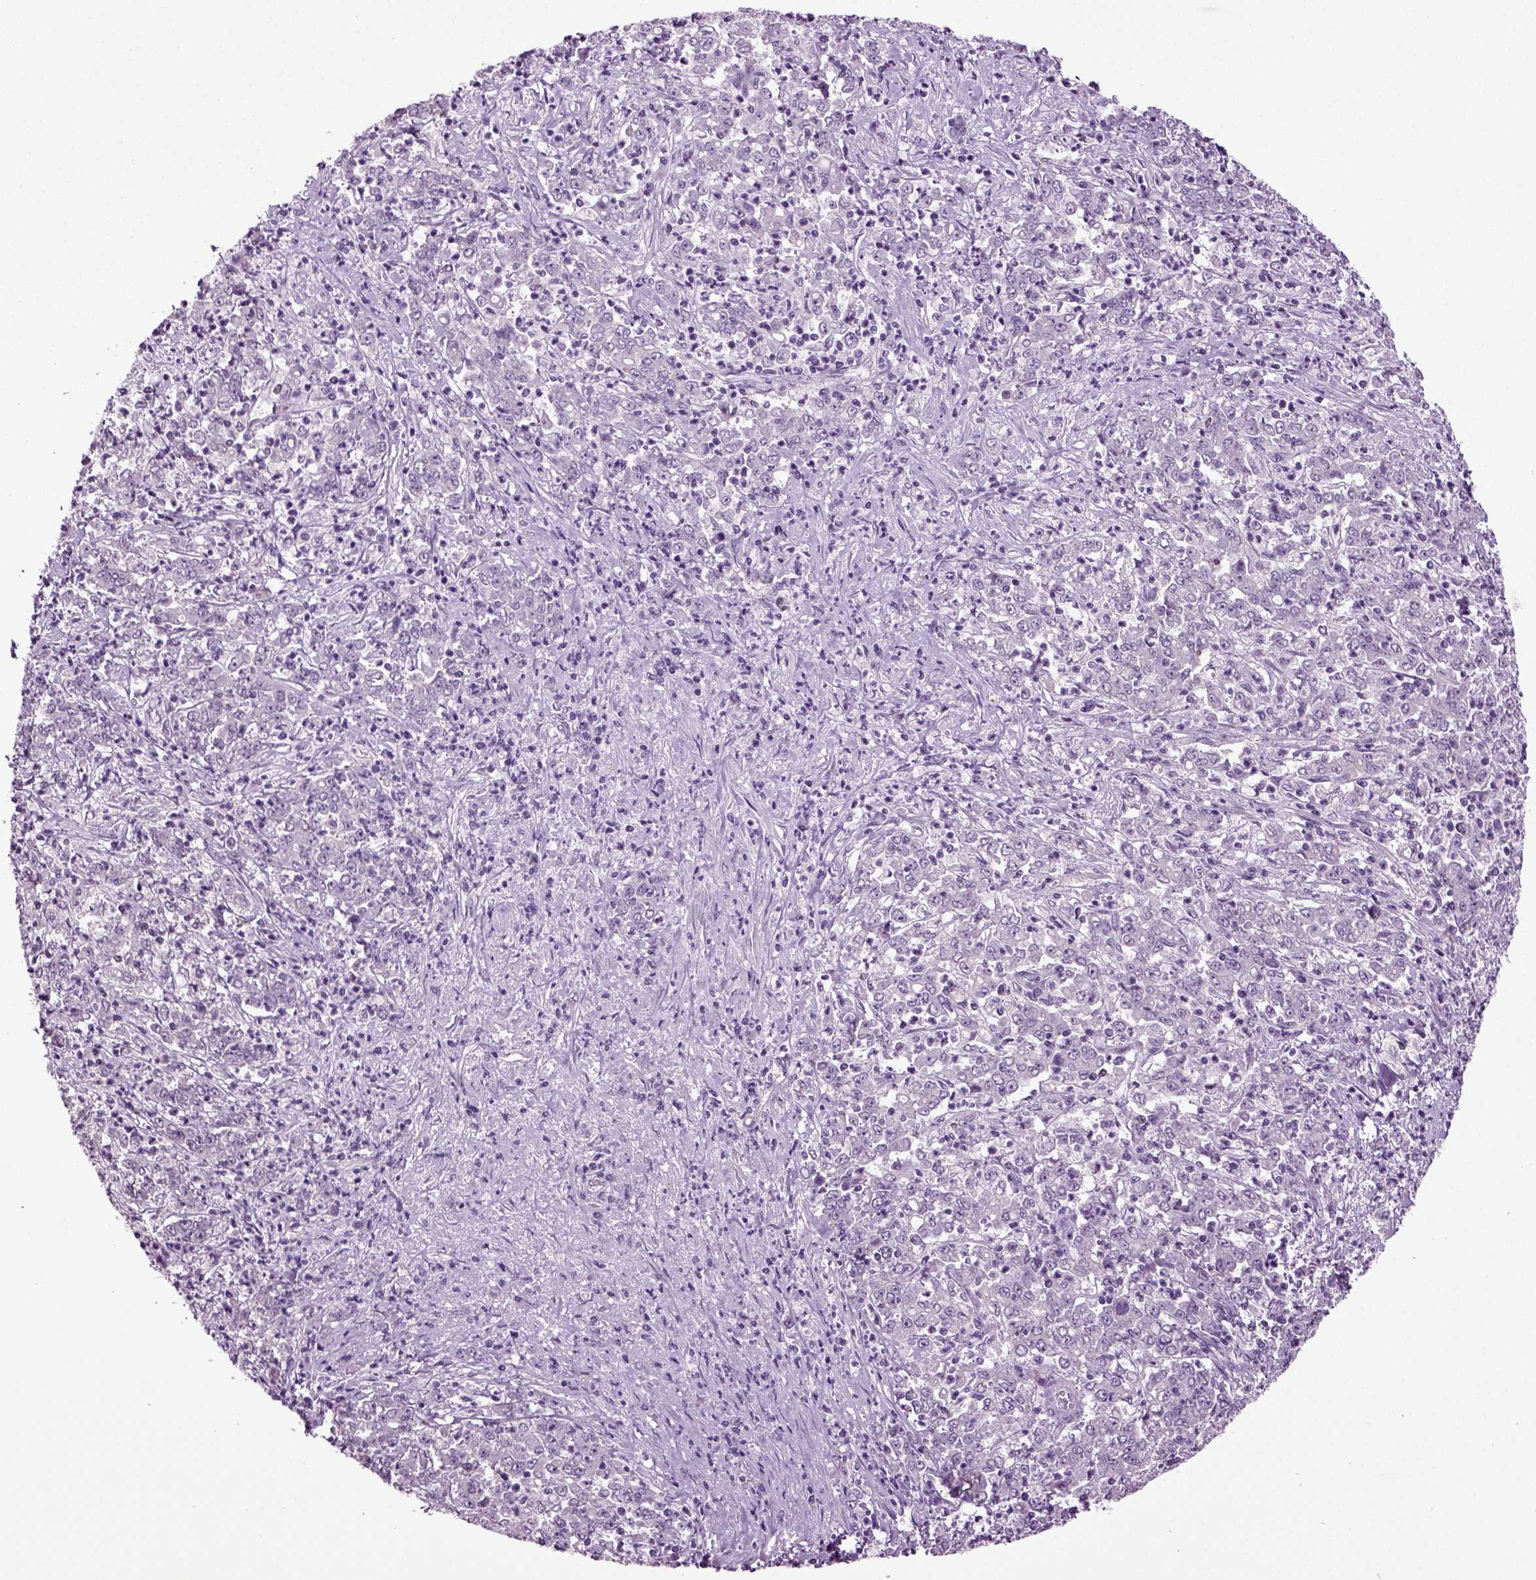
{"staining": {"intensity": "negative", "quantity": "none", "location": "none"}, "tissue": "stomach cancer", "cell_type": "Tumor cells", "image_type": "cancer", "snomed": [{"axis": "morphology", "description": "Adenocarcinoma, NOS"}, {"axis": "topography", "description": "Stomach, lower"}], "caption": "Tumor cells show no significant positivity in adenocarcinoma (stomach).", "gene": "PLCH2", "patient": {"sex": "female", "age": 71}}